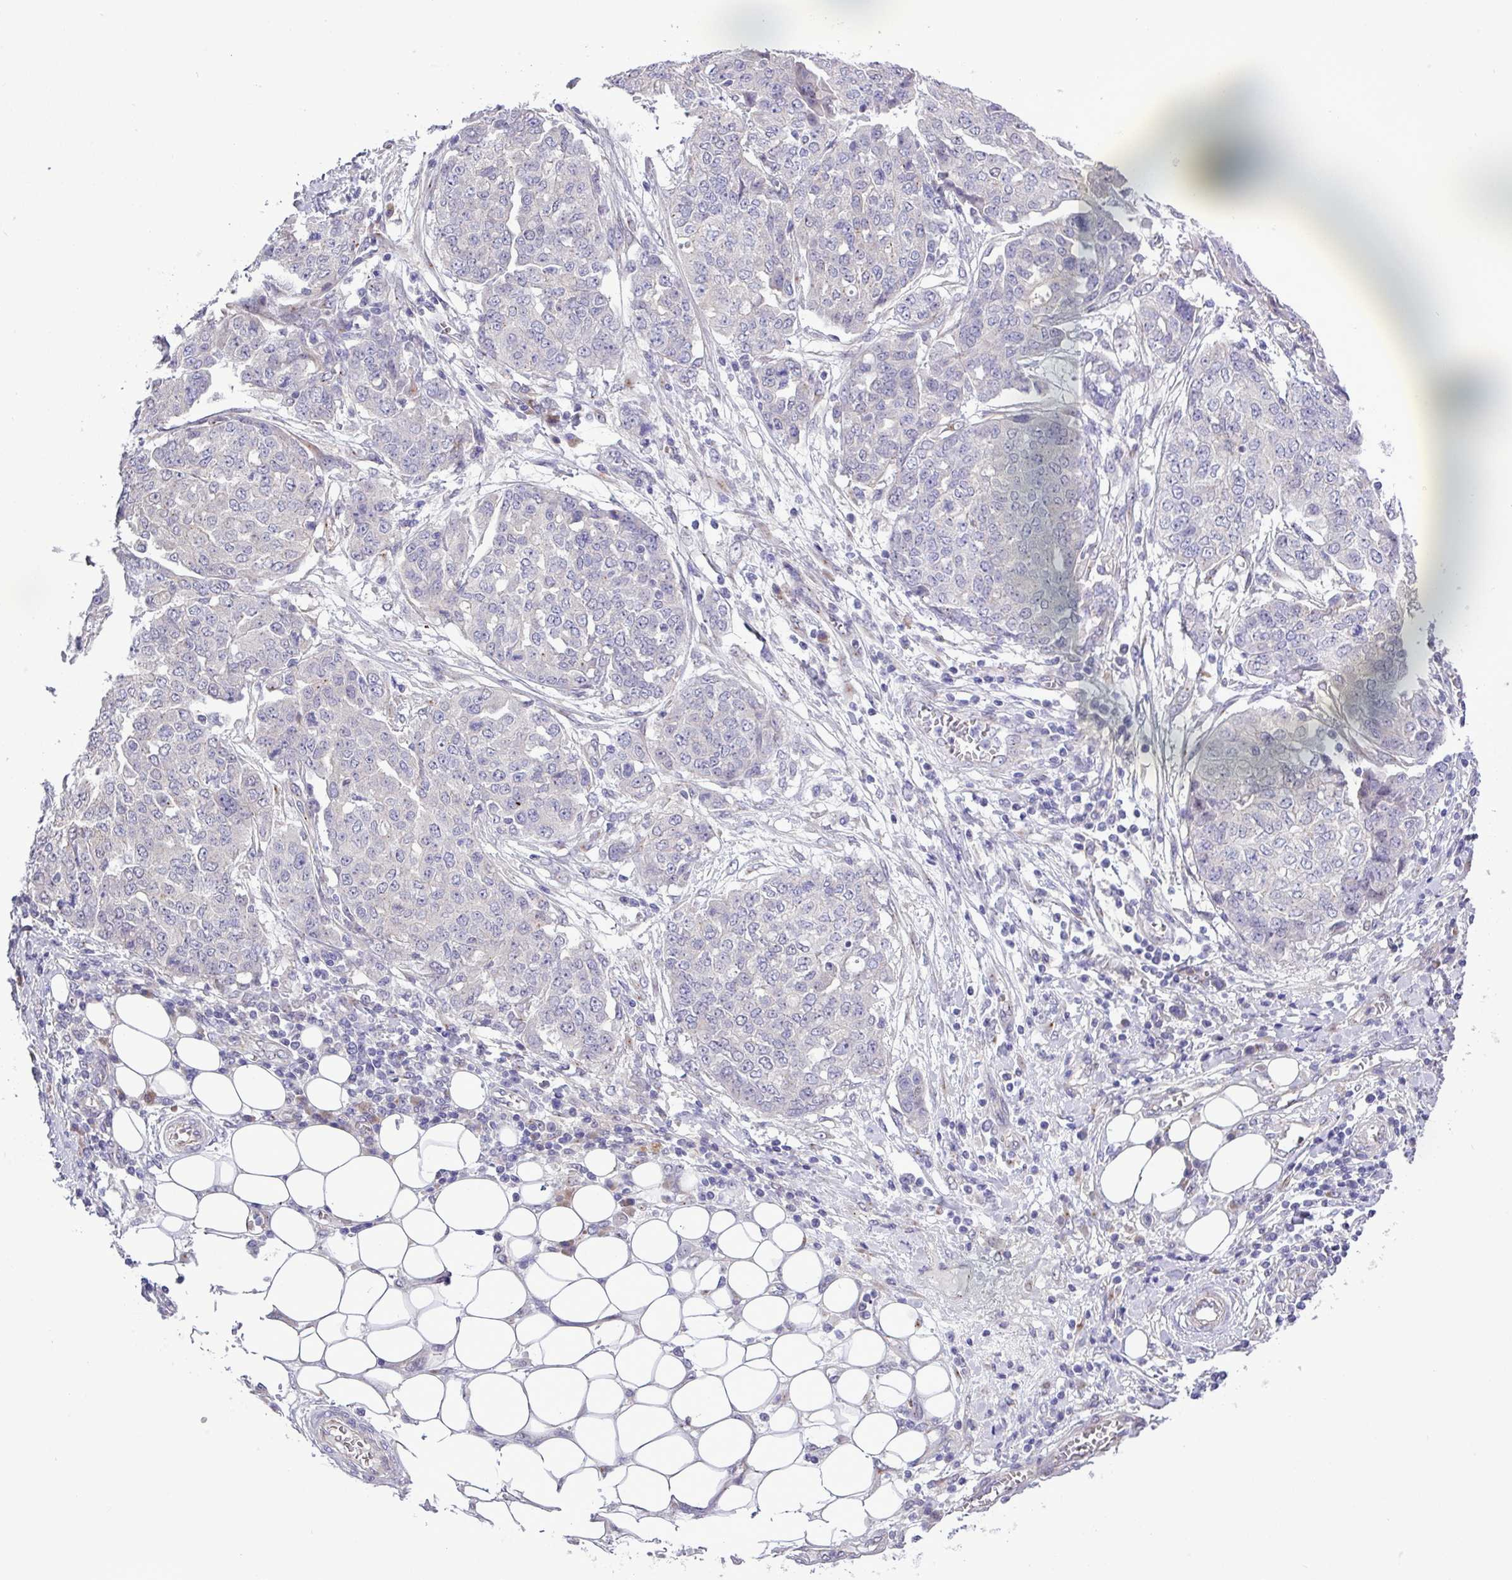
{"staining": {"intensity": "negative", "quantity": "none", "location": "none"}, "tissue": "ovarian cancer", "cell_type": "Tumor cells", "image_type": "cancer", "snomed": [{"axis": "morphology", "description": "Cystadenocarcinoma, serous, NOS"}, {"axis": "topography", "description": "Soft tissue"}, {"axis": "topography", "description": "Ovary"}], "caption": "Immunohistochemistry (IHC) micrograph of serous cystadenocarcinoma (ovarian) stained for a protein (brown), which reveals no expression in tumor cells.", "gene": "SPINK8", "patient": {"sex": "female", "age": 57}}